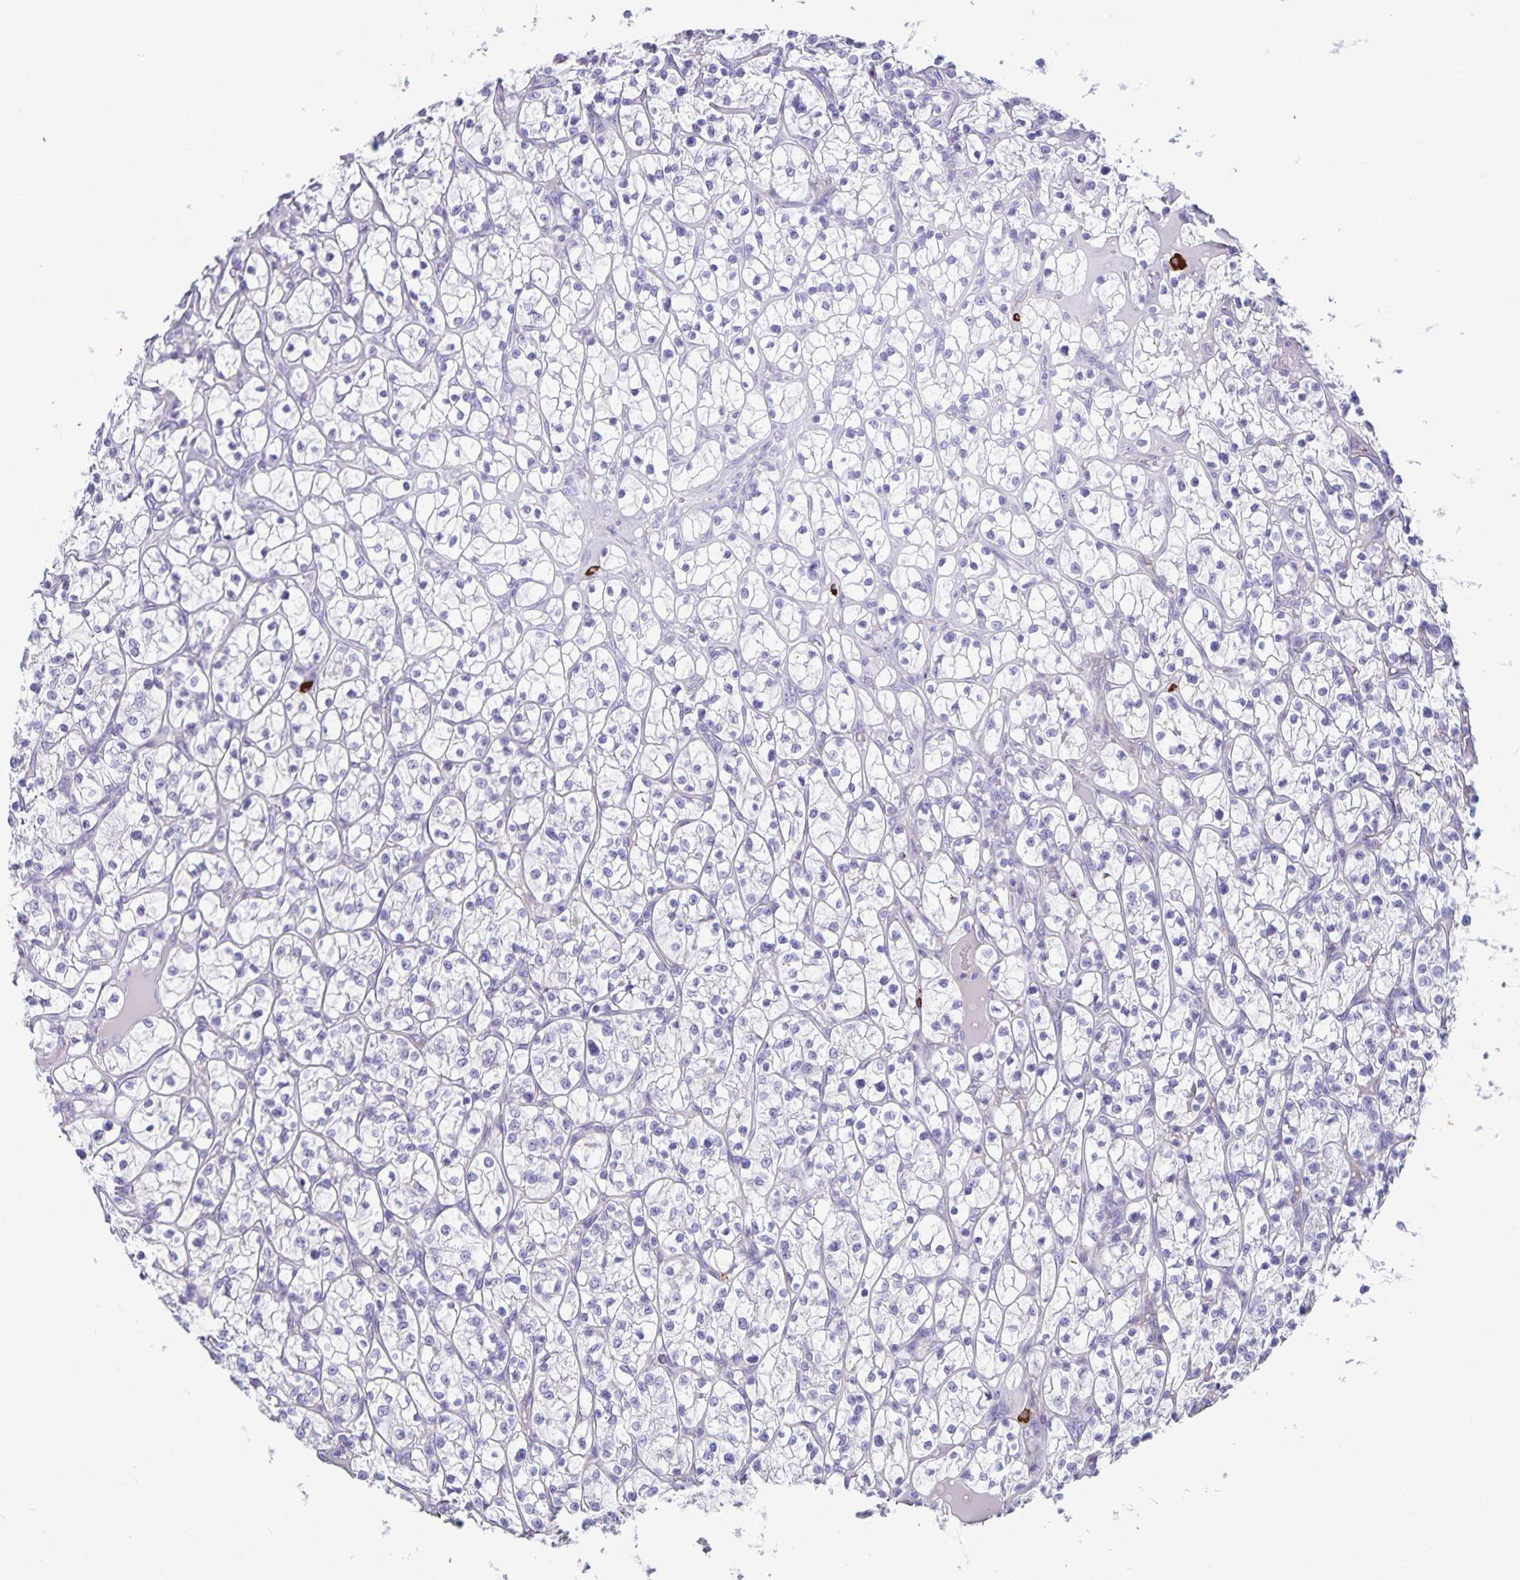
{"staining": {"intensity": "negative", "quantity": "none", "location": "none"}, "tissue": "renal cancer", "cell_type": "Tumor cells", "image_type": "cancer", "snomed": [{"axis": "morphology", "description": "Adenocarcinoma, NOS"}, {"axis": "topography", "description": "Kidney"}], "caption": "This histopathology image is of renal cancer (adenocarcinoma) stained with immunohistochemistry (IHC) to label a protein in brown with the nuclei are counter-stained blue. There is no staining in tumor cells.", "gene": "IBTK", "patient": {"sex": "female", "age": 64}}